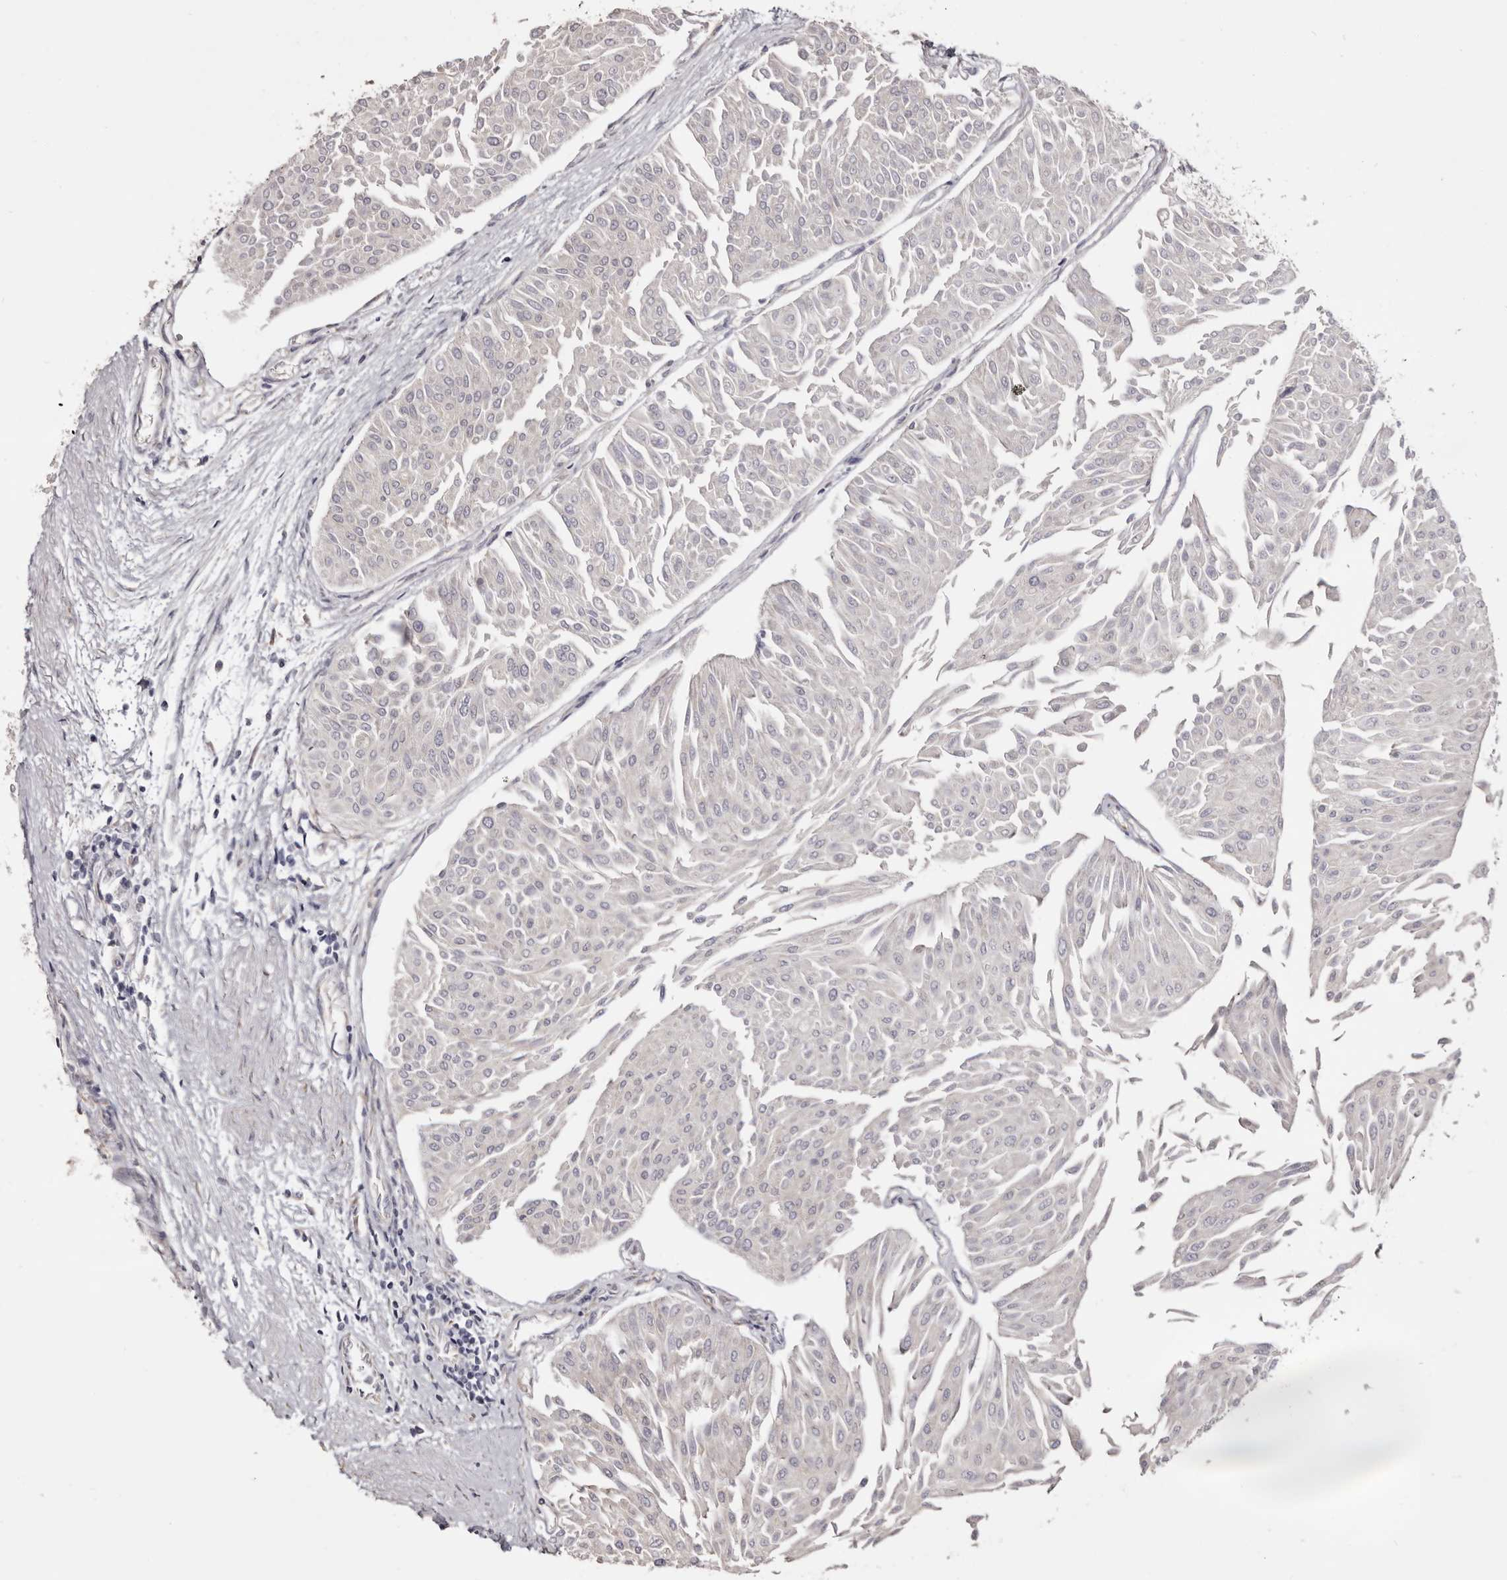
{"staining": {"intensity": "negative", "quantity": "none", "location": "none"}, "tissue": "urothelial cancer", "cell_type": "Tumor cells", "image_type": "cancer", "snomed": [{"axis": "morphology", "description": "Urothelial carcinoma, Low grade"}, {"axis": "topography", "description": "Urinary bladder"}], "caption": "A high-resolution histopathology image shows immunohistochemistry (IHC) staining of low-grade urothelial carcinoma, which demonstrates no significant expression in tumor cells.", "gene": "PIGX", "patient": {"sex": "male", "age": 67}}